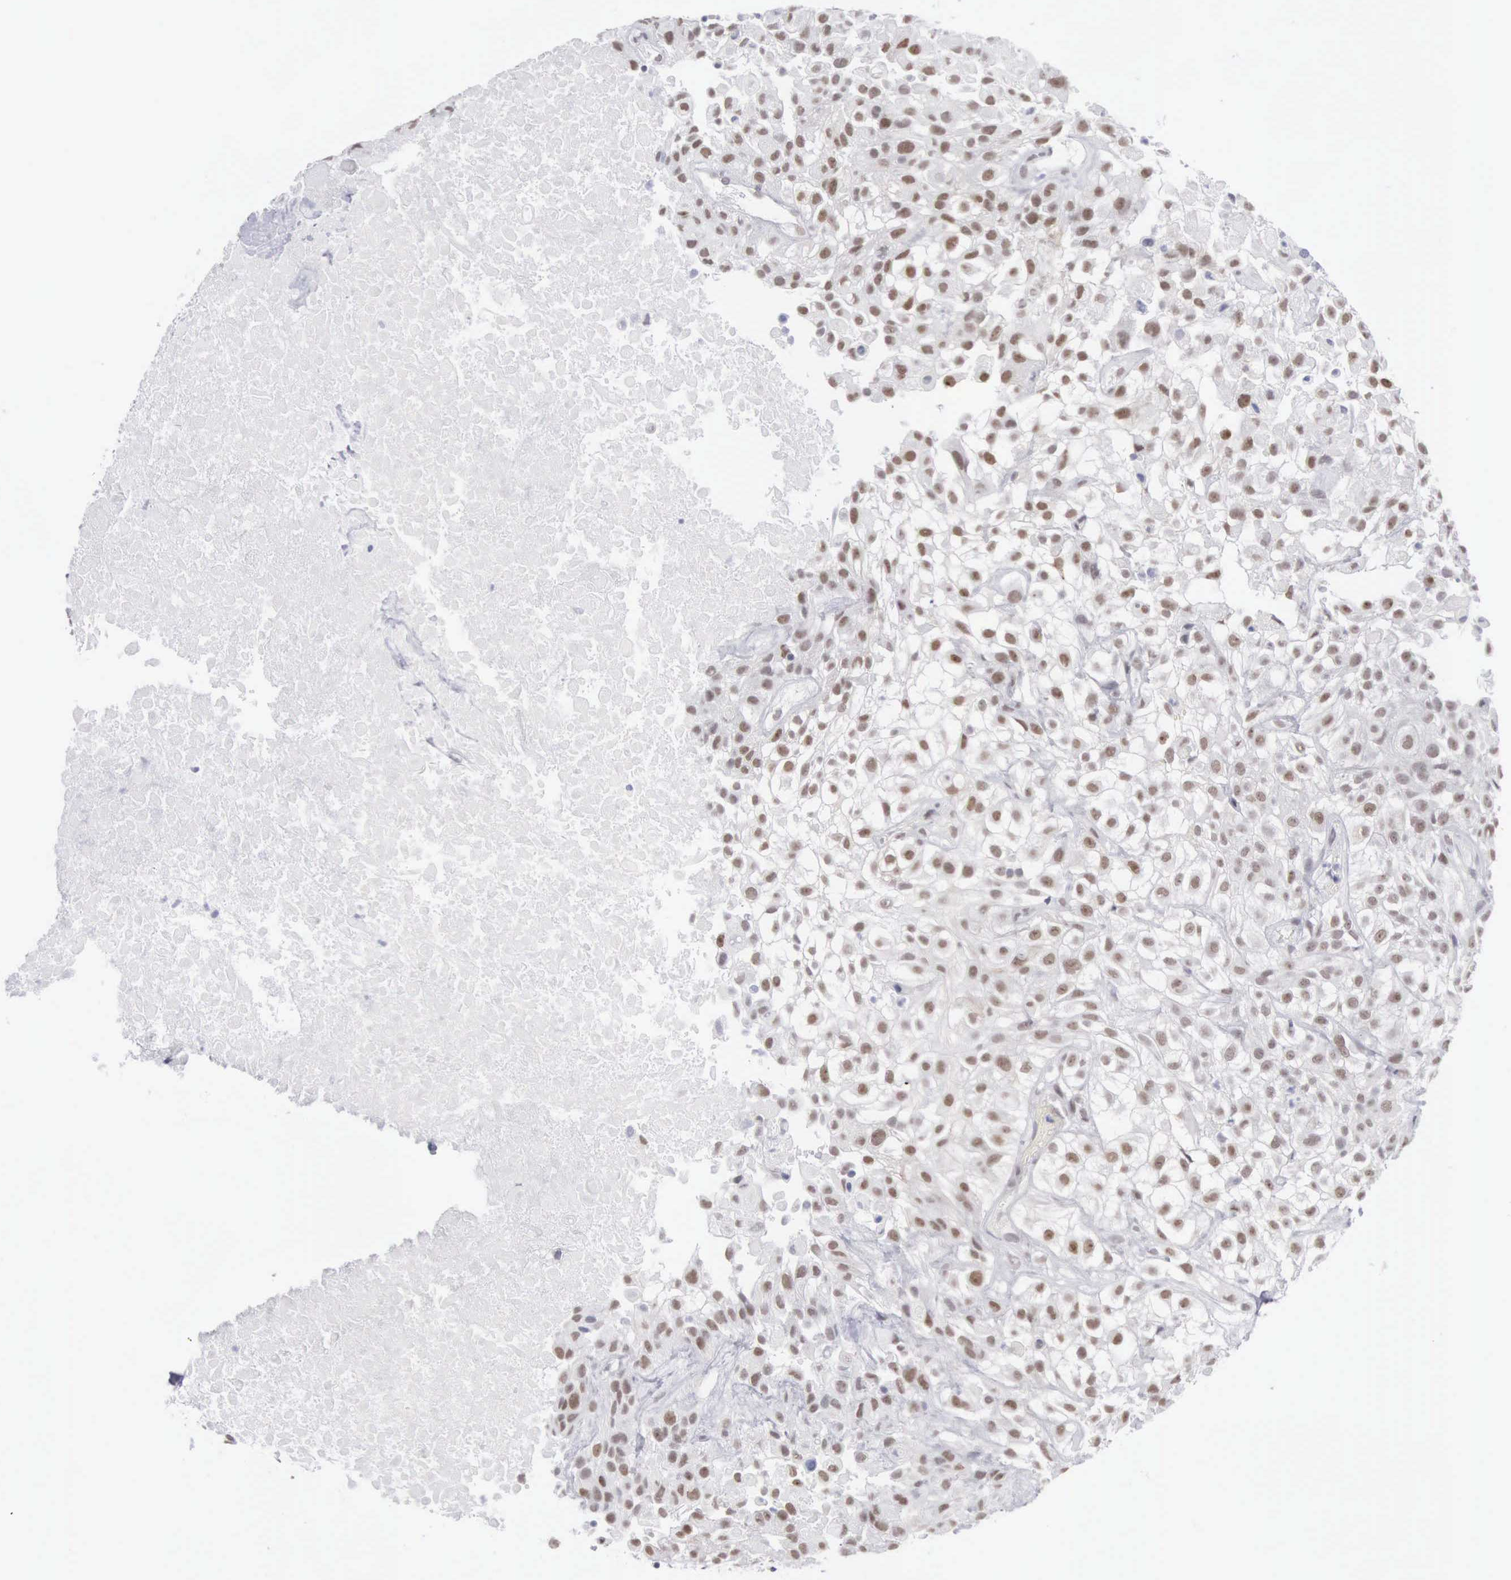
{"staining": {"intensity": "moderate", "quantity": "25%-75%", "location": "nuclear"}, "tissue": "urothelial cancer", "cell_type": "Tumor cells", "image_type": "cancer", "snomed": [{"axis": "morphology", "description": "Urothelial carcinoma, High grade"}, {"axis": "topography", "description": "Urinary bladder"}], "caption": "Immunohistochemical staining of human urothelial cancer exhibits medium levels of moderate nuclear protein expression in about 25%-75% of tumor cells.", "gene": "MNAT1", "patient": {"sex": "male", "age": 56}}